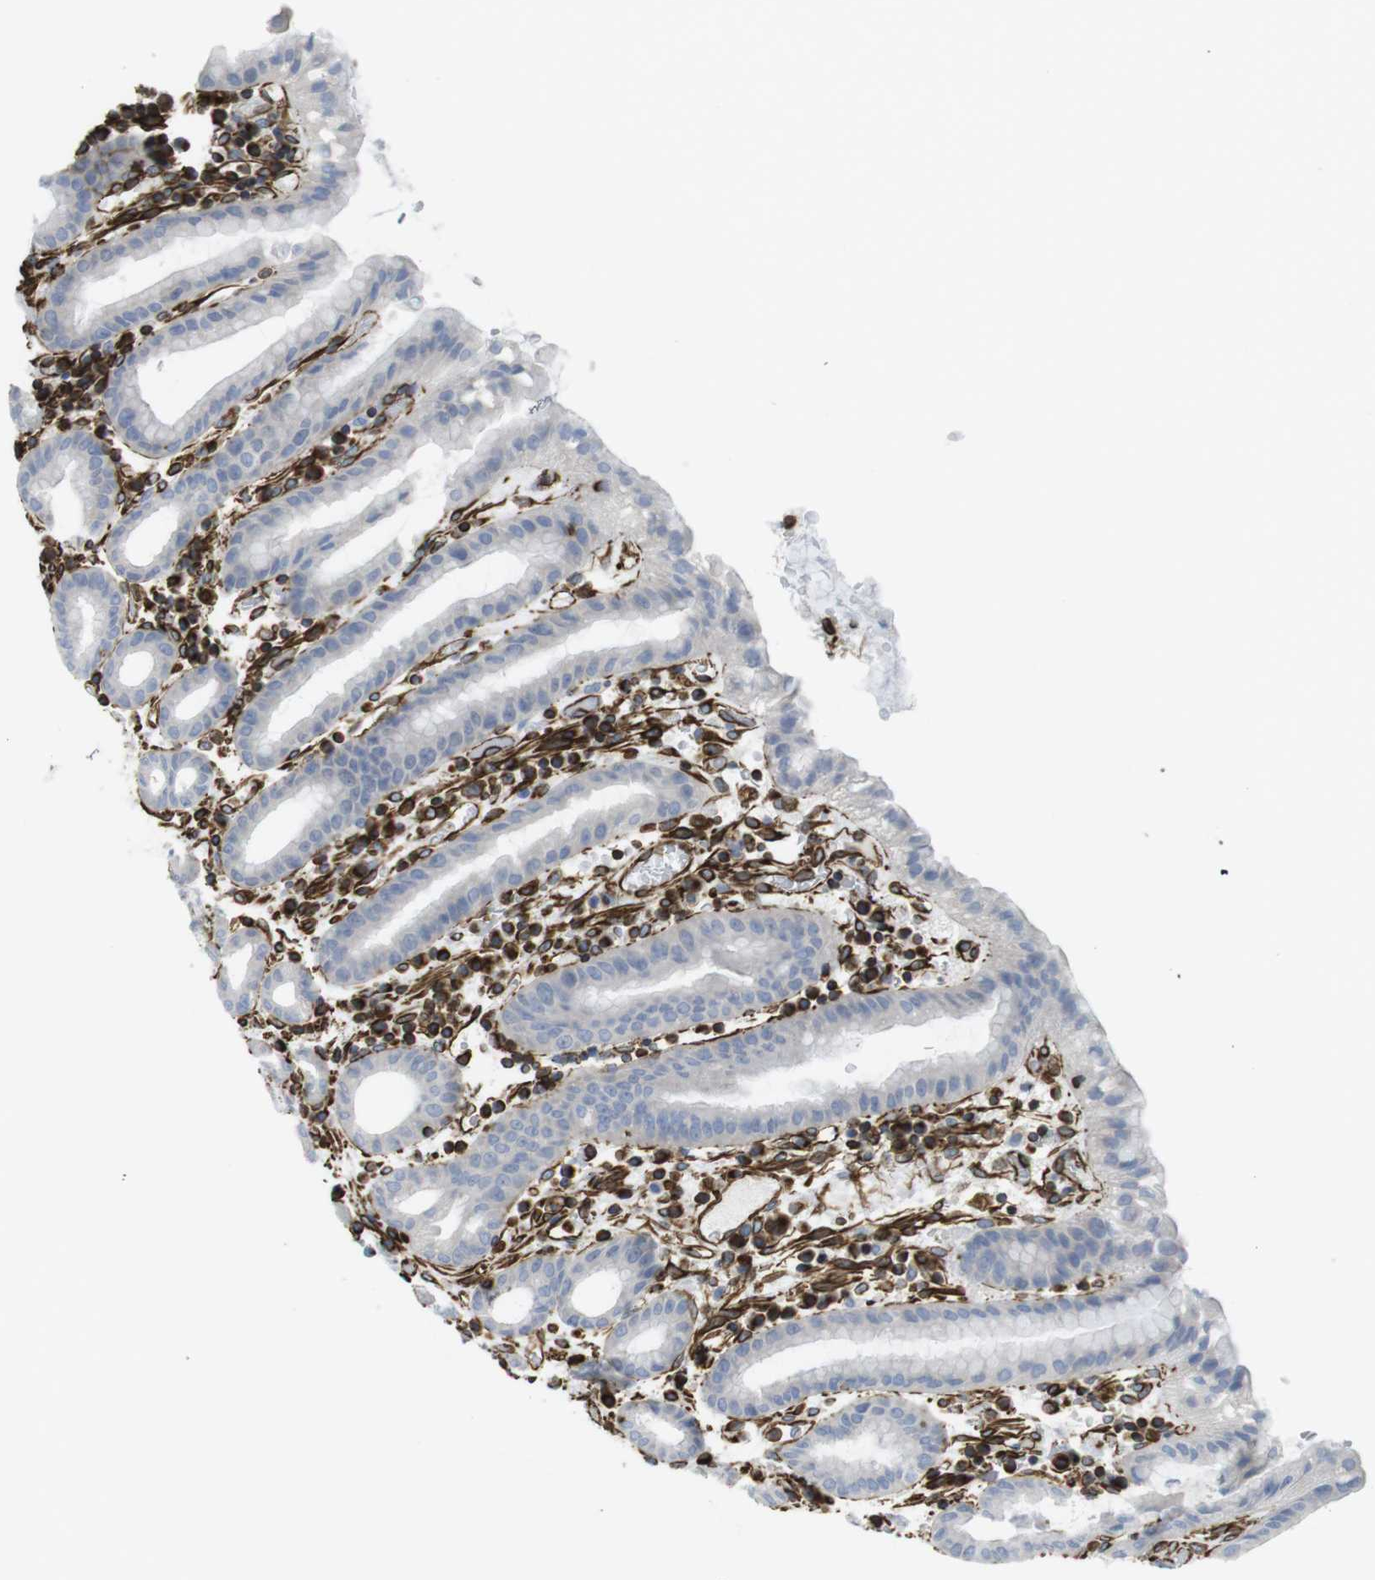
{"staining": {"intensity": "negative", "quantity": "none", "location": "none"}, "tissue": "stomach", "cell_type": "Glandular cells", "image_type": "normal", "snomed": [{"axis": "morphology", "description": "Normal tissue, NOS"}, {"axis": "topography", "description": "Stomach, upper"}], "caption": "The image demonstrates no staining of glandular cells in normal stomach. Nuclei are stained in blue.", "gene": "RALGPS1", "patient": {"sex": "male", "age": 68}}